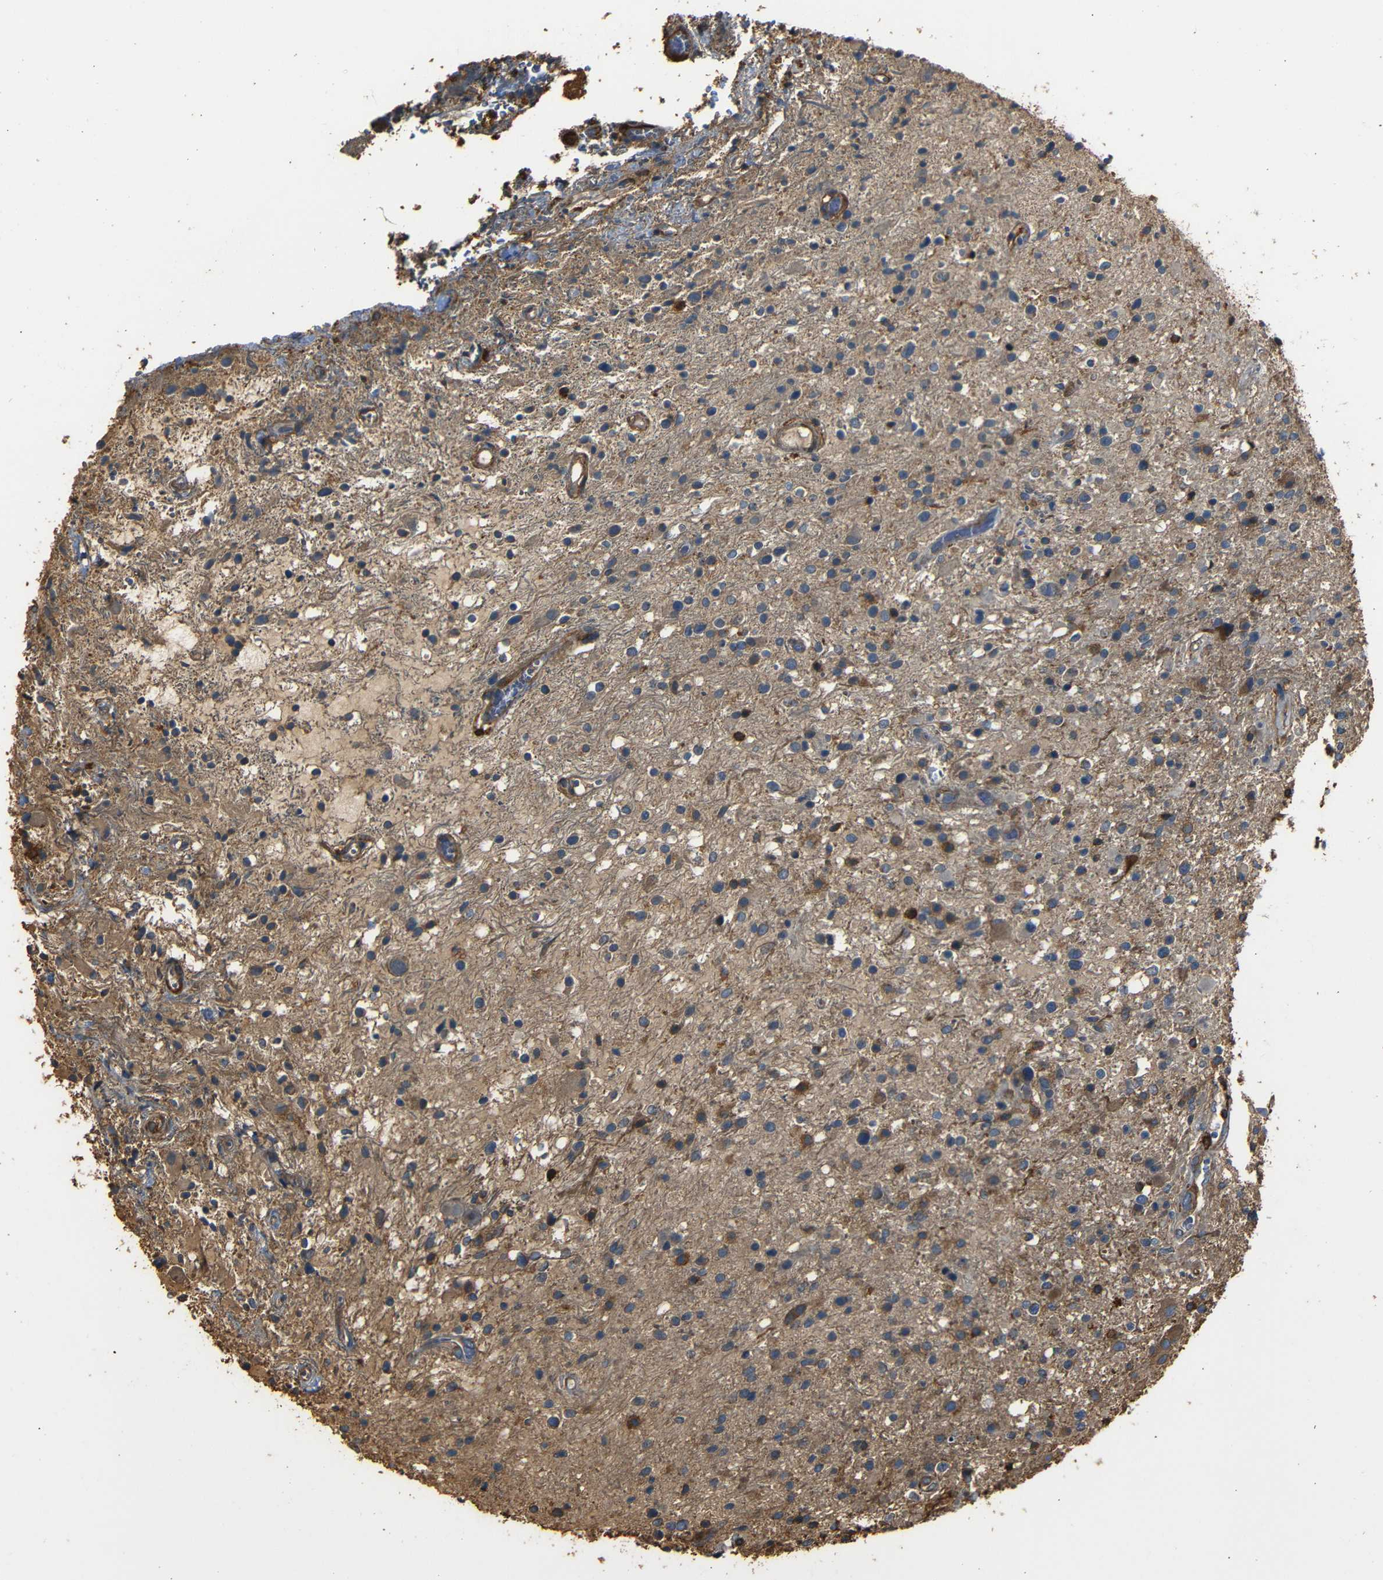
{"staining": {"intensity": "moderate", "quantity": ">75%", "location": "cytoplasmic/membranous"}, "tissue": "glioma", "cell_type": "Tumor cells", "image_type": "cancer", "snomed": [{"axis": "morphology", "description": "Glioma, malignant, High grade"}, {"axis": "topography", "description": "Brain"}], "caption": "A brown stain labels moderate cytoplasmic/membranous expression of a protein in malignant high-grade glioma tumor cells.", "gene": "ADGRE5", "patient": {"sex": "male", "age": 33}}